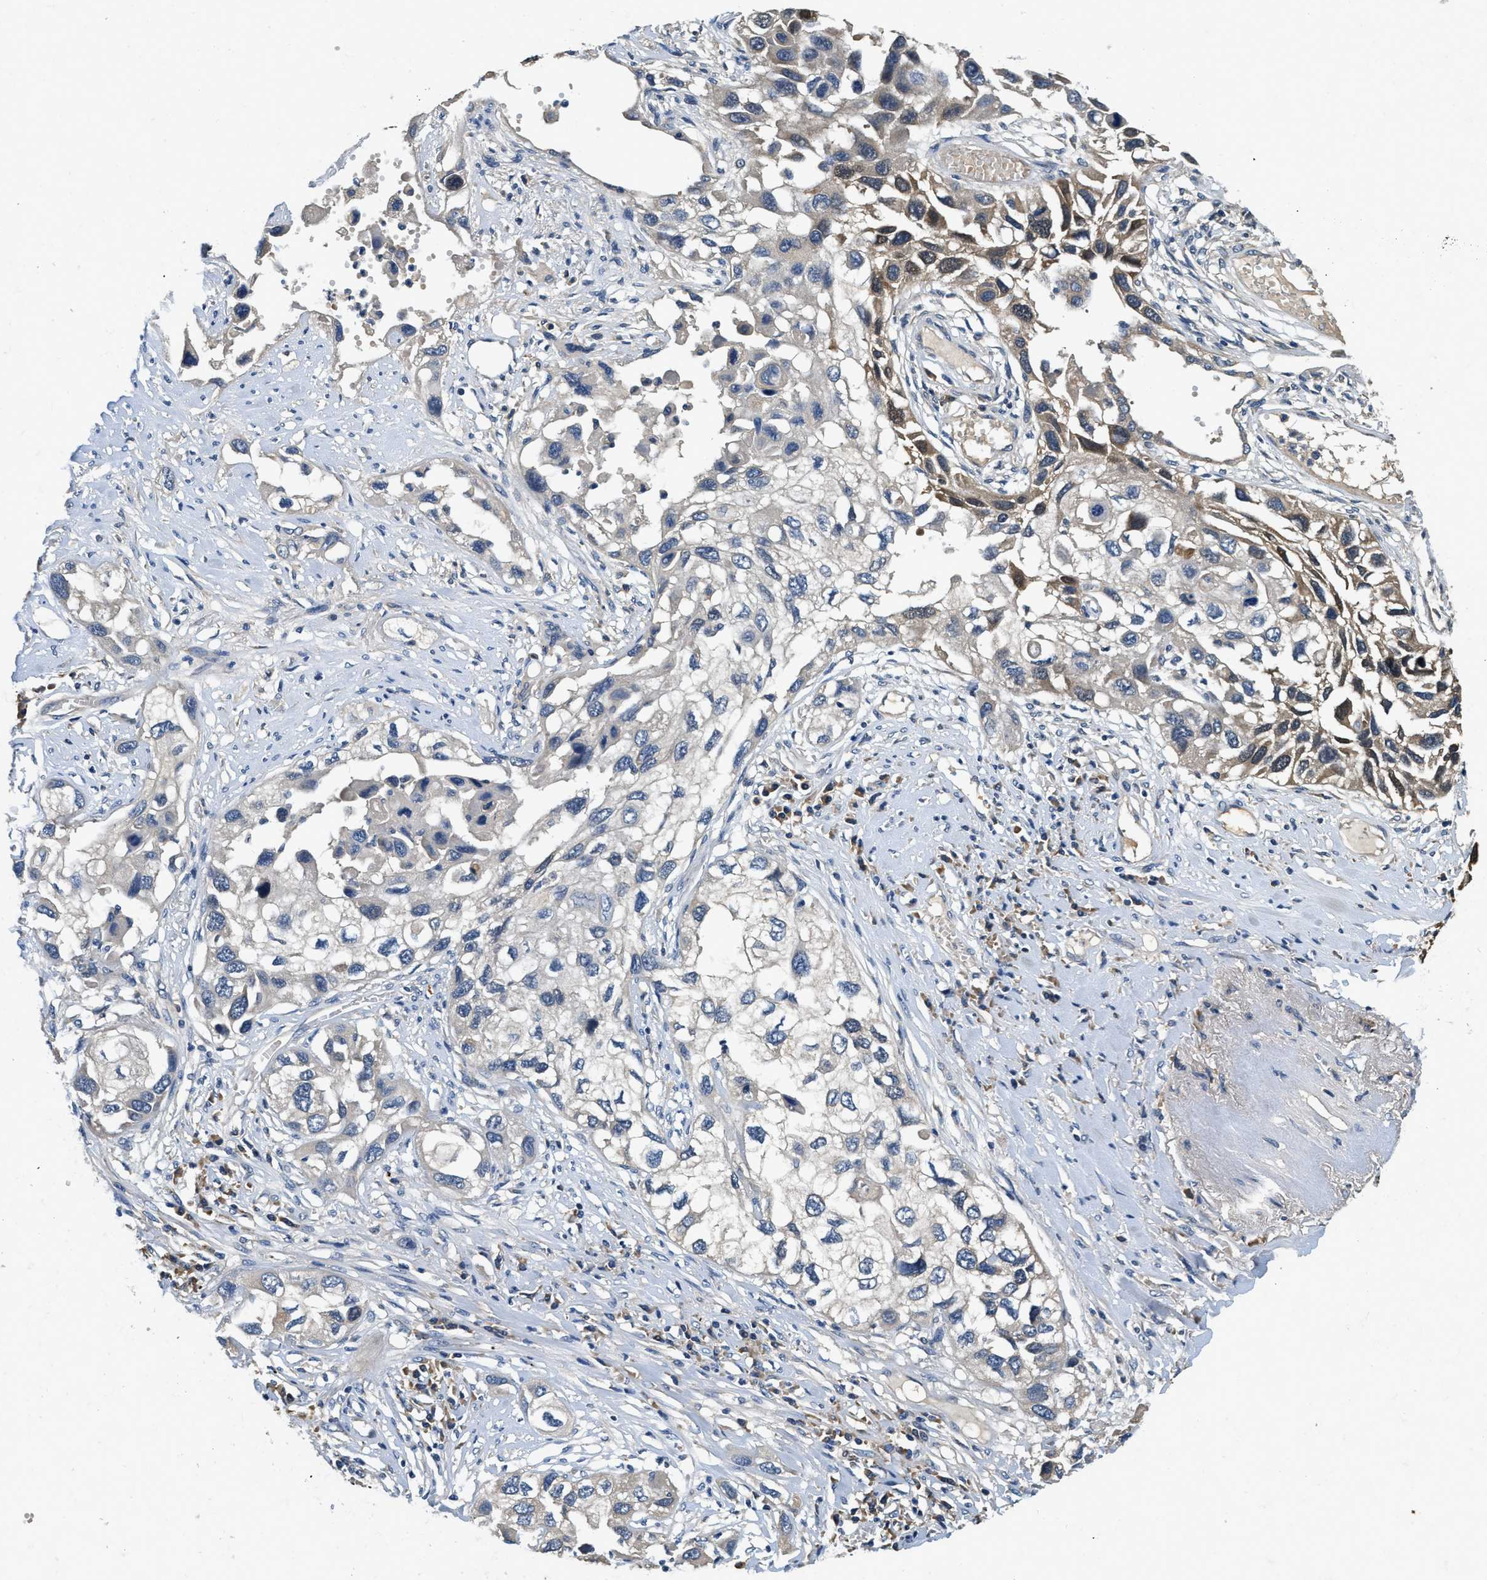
{"staining": {"intensity": "weak", "quantity": "25%-75%", "location": "cytoplasmic/membranous"}, "tissue": "lung cancer", "cell_type": "Tumor cells", "image_type": "cancer", "snomed": [{"axis": "morphology", "description": "Squamous cell carcinoma, NOS"}, {"axis": "topography", "description": "Lung"}], "caption": "The histopathology image displays a brown stain indicating the presence of a protein in the cytoplasmic/membranous of tumor cells in squamous cell carcinoma (lung).", "gene": "ALDH3A2", "patient": {"sex": "male", "age": 71}}